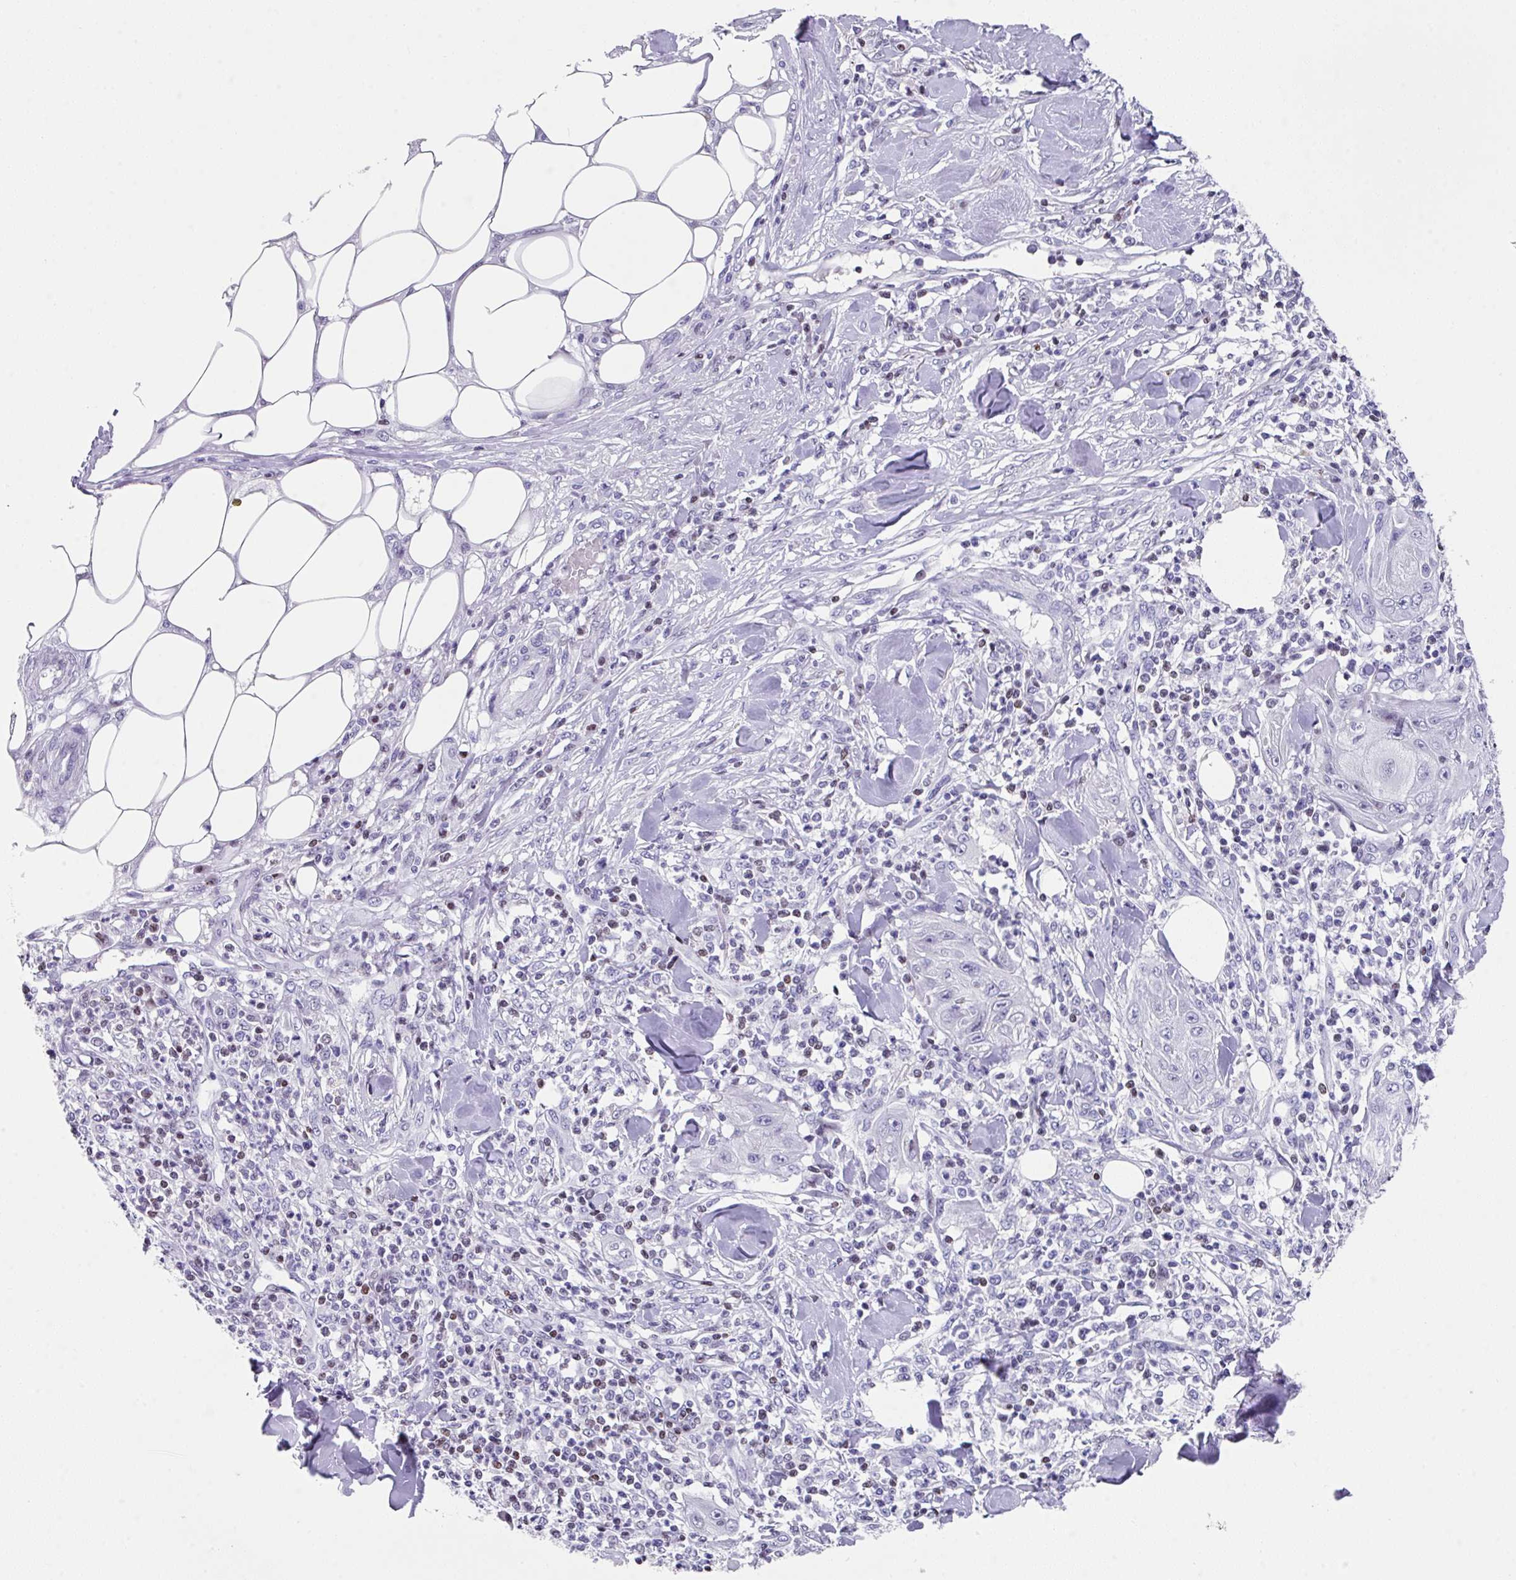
{"staining": {"intensity": "negative", "quantity": "none", "location": "none"}, "tissue": "skin cancer", "cell_type": "Tumor cells", "image_type": "cancer", "snomed": [{"axis": "morphology", "description": "Squamous cell carcinoma, NOS"}, {"axis": "topography", "description": "Skin"}], "caption": "Skin cancer stained for a protein using immunohistochemistry (IHC) exhibits no expression tumor cells.", "gene": "TCF3", "patient": {"sex": "female", "age": 78}}